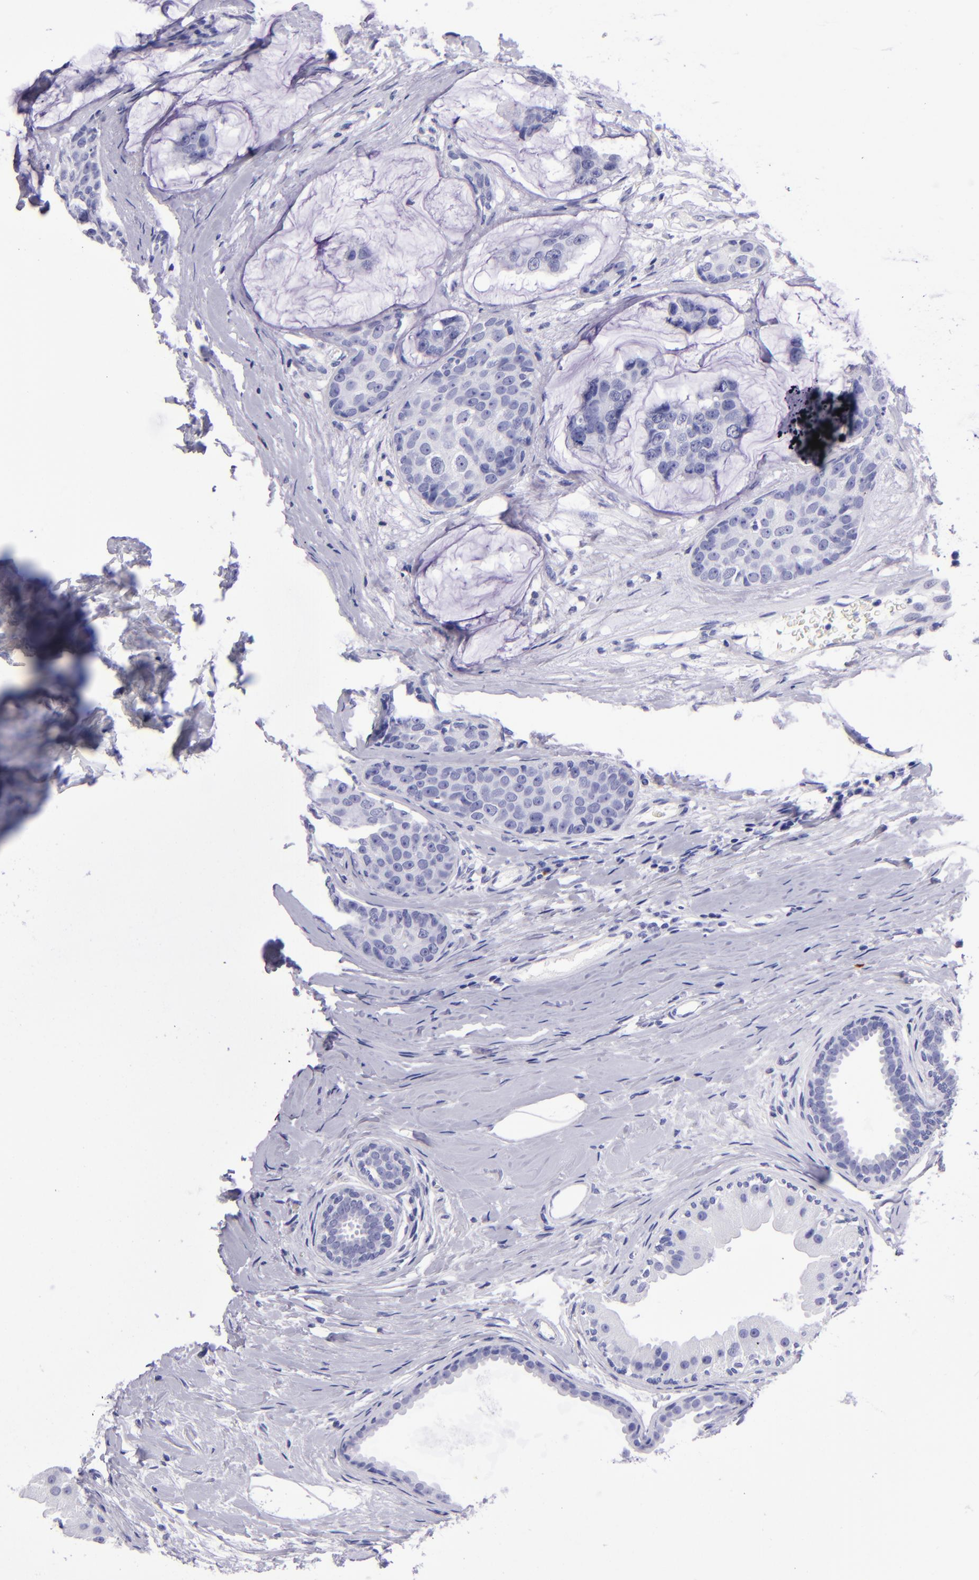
{"staining": {"intensity": "negative", "quantity": "none", "location": "none"}, "tissue": "breast cancer", "cell_type": "Tumor cells", "image_type": "cancer", "snomed": [{"axis": "morphology", "description": "Normal tissue, NOS"}, {"axis": "morphology", "description": "Duct carcinoma"}, {"axis": "topography", "description": "Breast"}], "caption": "IHC histopathology image of human breast invasive ductal carcinoma stained for a protein (brown), which shows no positivity in tumor cells.", "gene": "TYRP1", "patient": {"sex": "female", "age": 50}}